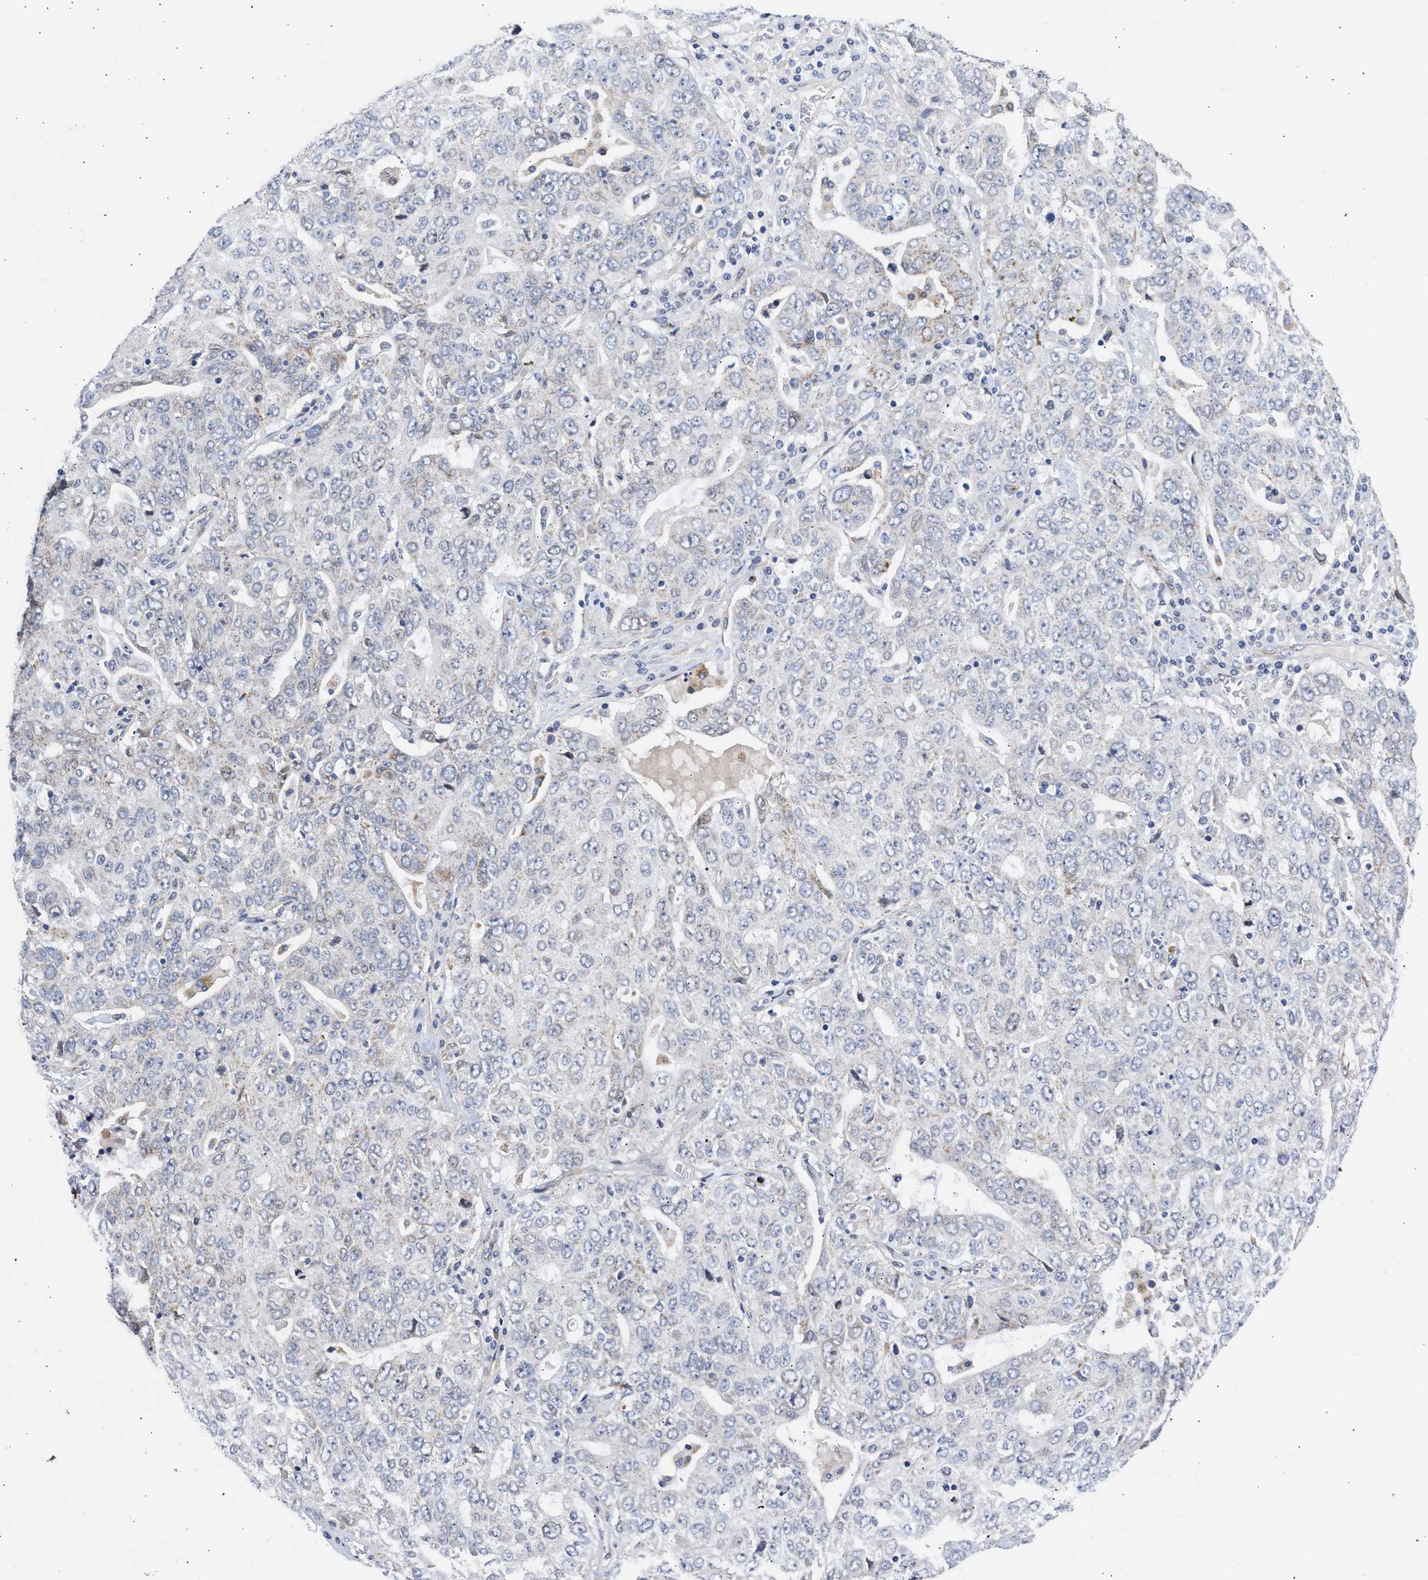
{"staining": {"intensity": "moderate", "quantity": "<25%", "location": "cytoplasmic/membranous"}, "tissue": "ovarian cancer", "cell_type": "Tumor cells", "image_type": "cancer", "snomed": [{"axis": "morphology", "description": "Carcinoma, endometroid"}, {"axis": "topography", "description": "Ovary"}], "caption": "Brown immunohistochemical staining in ovarian cancer displays moderate cytoplasmic/membranous positivity in about <25% of tumor cells. The protein is stained brown, and the nuclei are stained in blue (DAB (3,3'-diaminobenzidine) IHC with brightfield microscopy, high magnification).", "gene": "NUP35", "patient": {"sex": "female", "age": 62}}